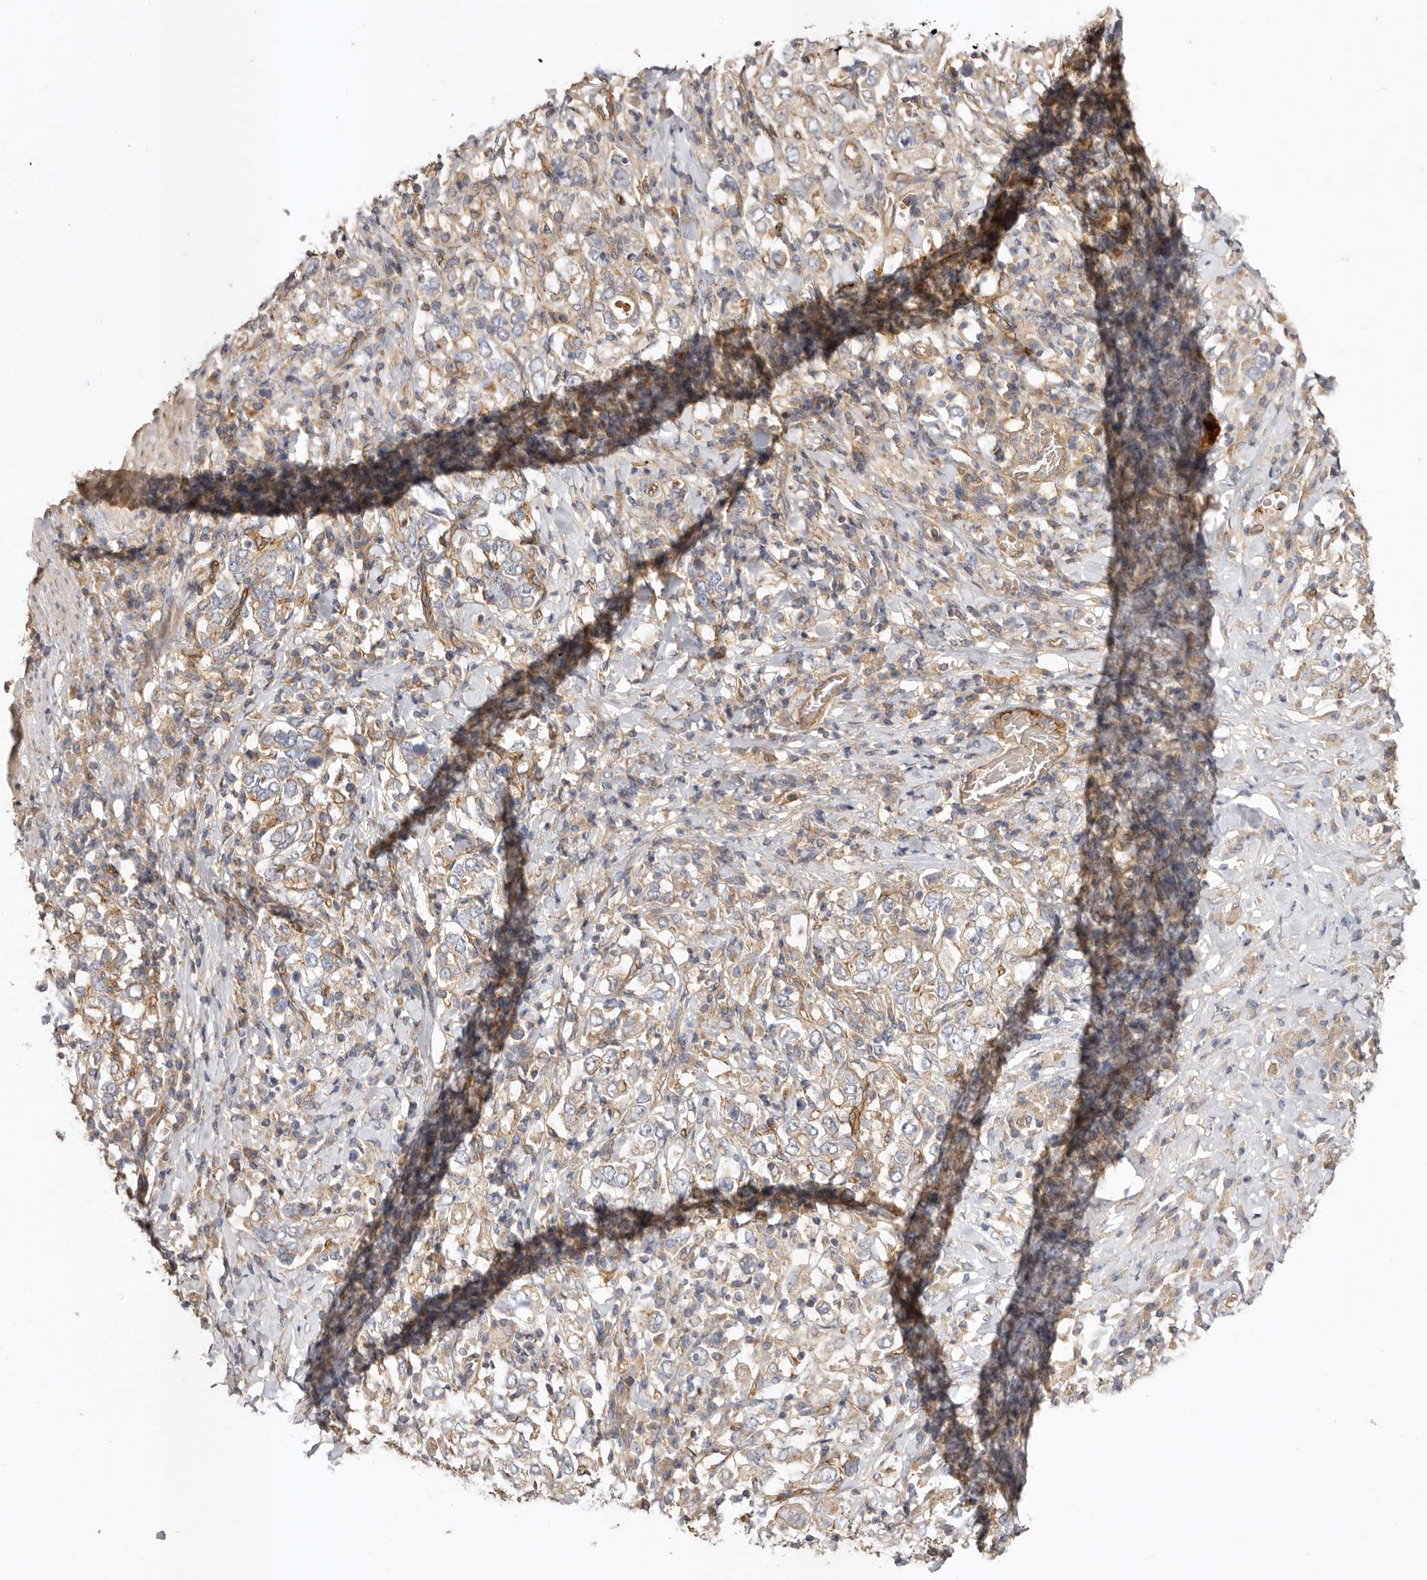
{"staining": {"intensity": "weak", "quantity": ">75%", "location": "cytoplasmic/membranous"}, "tissue": "stomach cancer", "cell_type": "Tumor cells", "image_type": "cancer", "snomed": [{"axis": "morphology", "description": "Adenocarcinoma, NOS"}, {"axis": "topography", "description": "Stomach, upper"}], "caption": "Immunohistochemistry (DAB) staining of human stomach cancer (adenocarcinoma) demonstrates weak cytoplasmic/membranous protein expression in about >75% of tumor cells.", "gene": "ADAMTS9", "patient": {"sex": "male", "age": 62}}